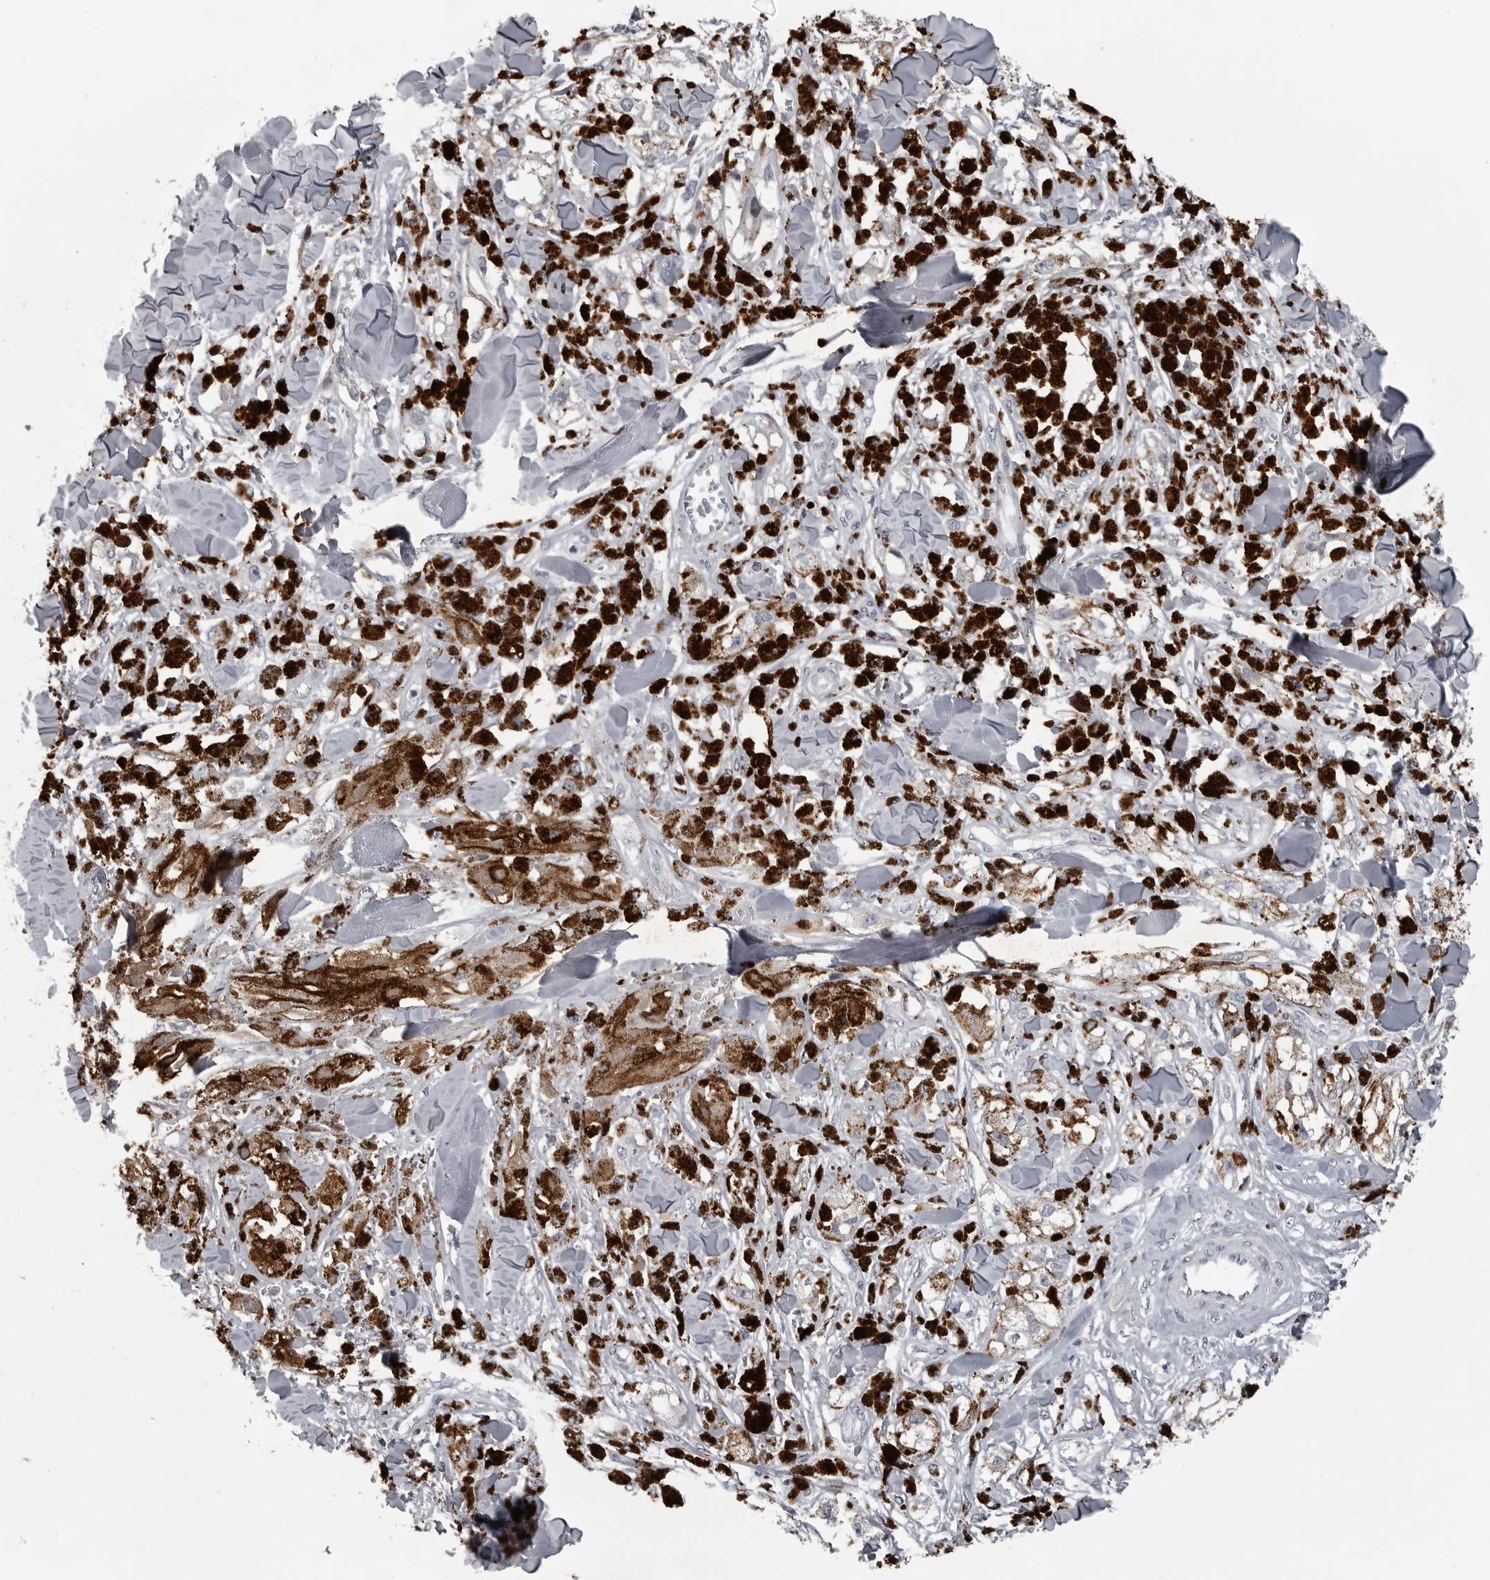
{"staining": {"intensity": "negative", "quantity": "none", "location": "none"}, "tissue": "melanoma", "cell_type": "Tumor cells", "image_type": "cancer", "snomed": [{"axis": "morphology", "description": "Malignant melanoma, NOS"}, {"axis": "topography", "description": "Skin"}], "caption": "Protein analysis of malignant melanoma shows no significant expression in tumor cells. The staining is performed using DAB (3,3'-diaminobenzidine) brown chromogen with nuclei counter-stained in using hematoxylin.", "gene": "LYSMD1", "patient": {"sex": "male", "age": 88}}